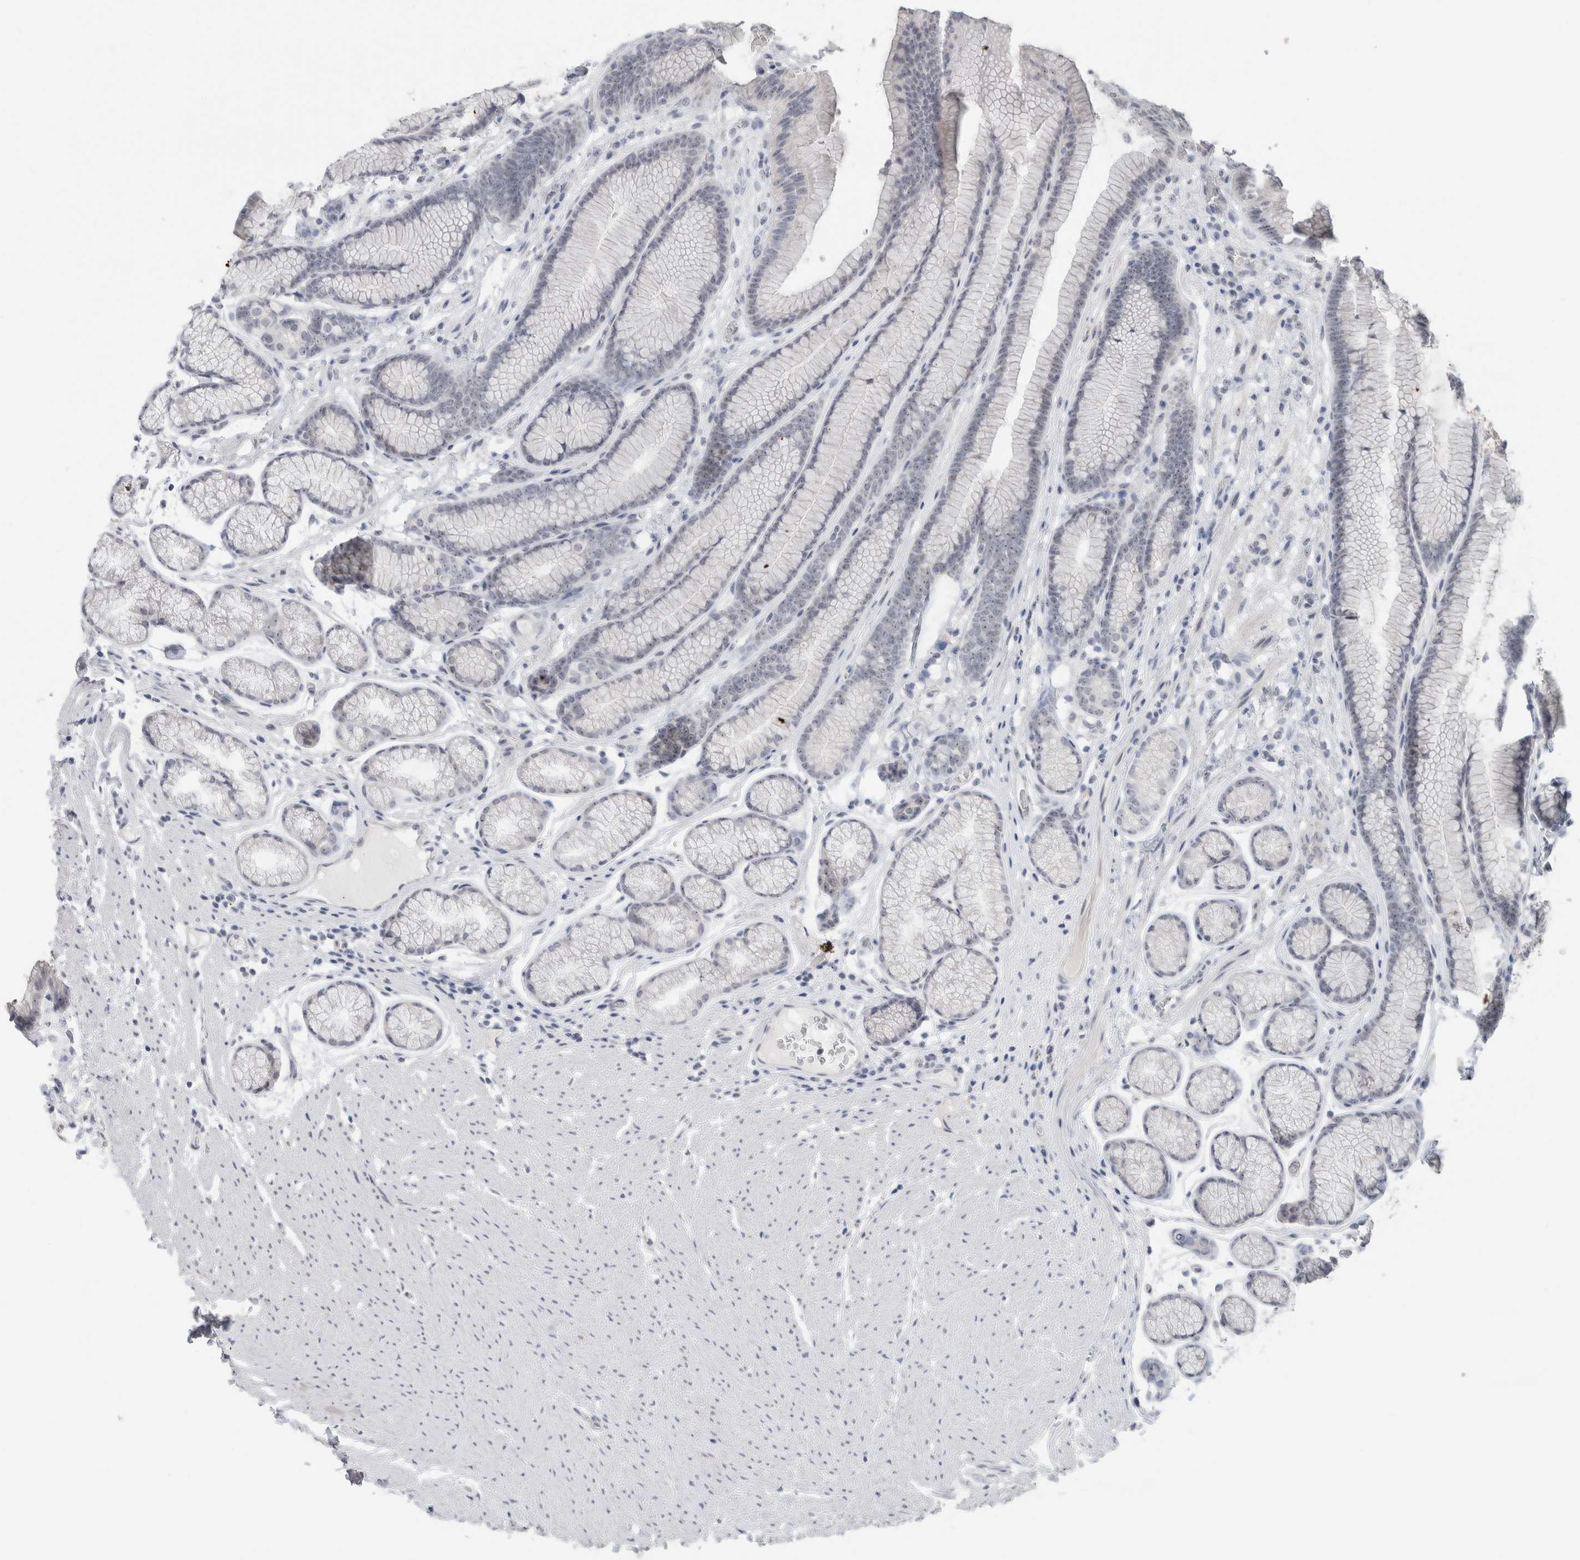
{"staining": {"intensity": "weak", "quantity": "<25%", "location": "cytoplasmic/membranous,nuclear"}, "tissue": "stomach", "cell_type": "Glandular cells", "image_type": "normal", "snomed": [{"axis": "morphology", "description": "Normal tissue, NOS"}, {"axis": "topography", "description": "Stomach"}], "caption": "Immunohistochemistry image of benign stomach: stomach stained with DAB (3,3'-diaminobenzidine) reveals no significant protein staining in glandular cells.", "gene": "FMR1NB", "patient": {"sex": "male", "age": 42}}